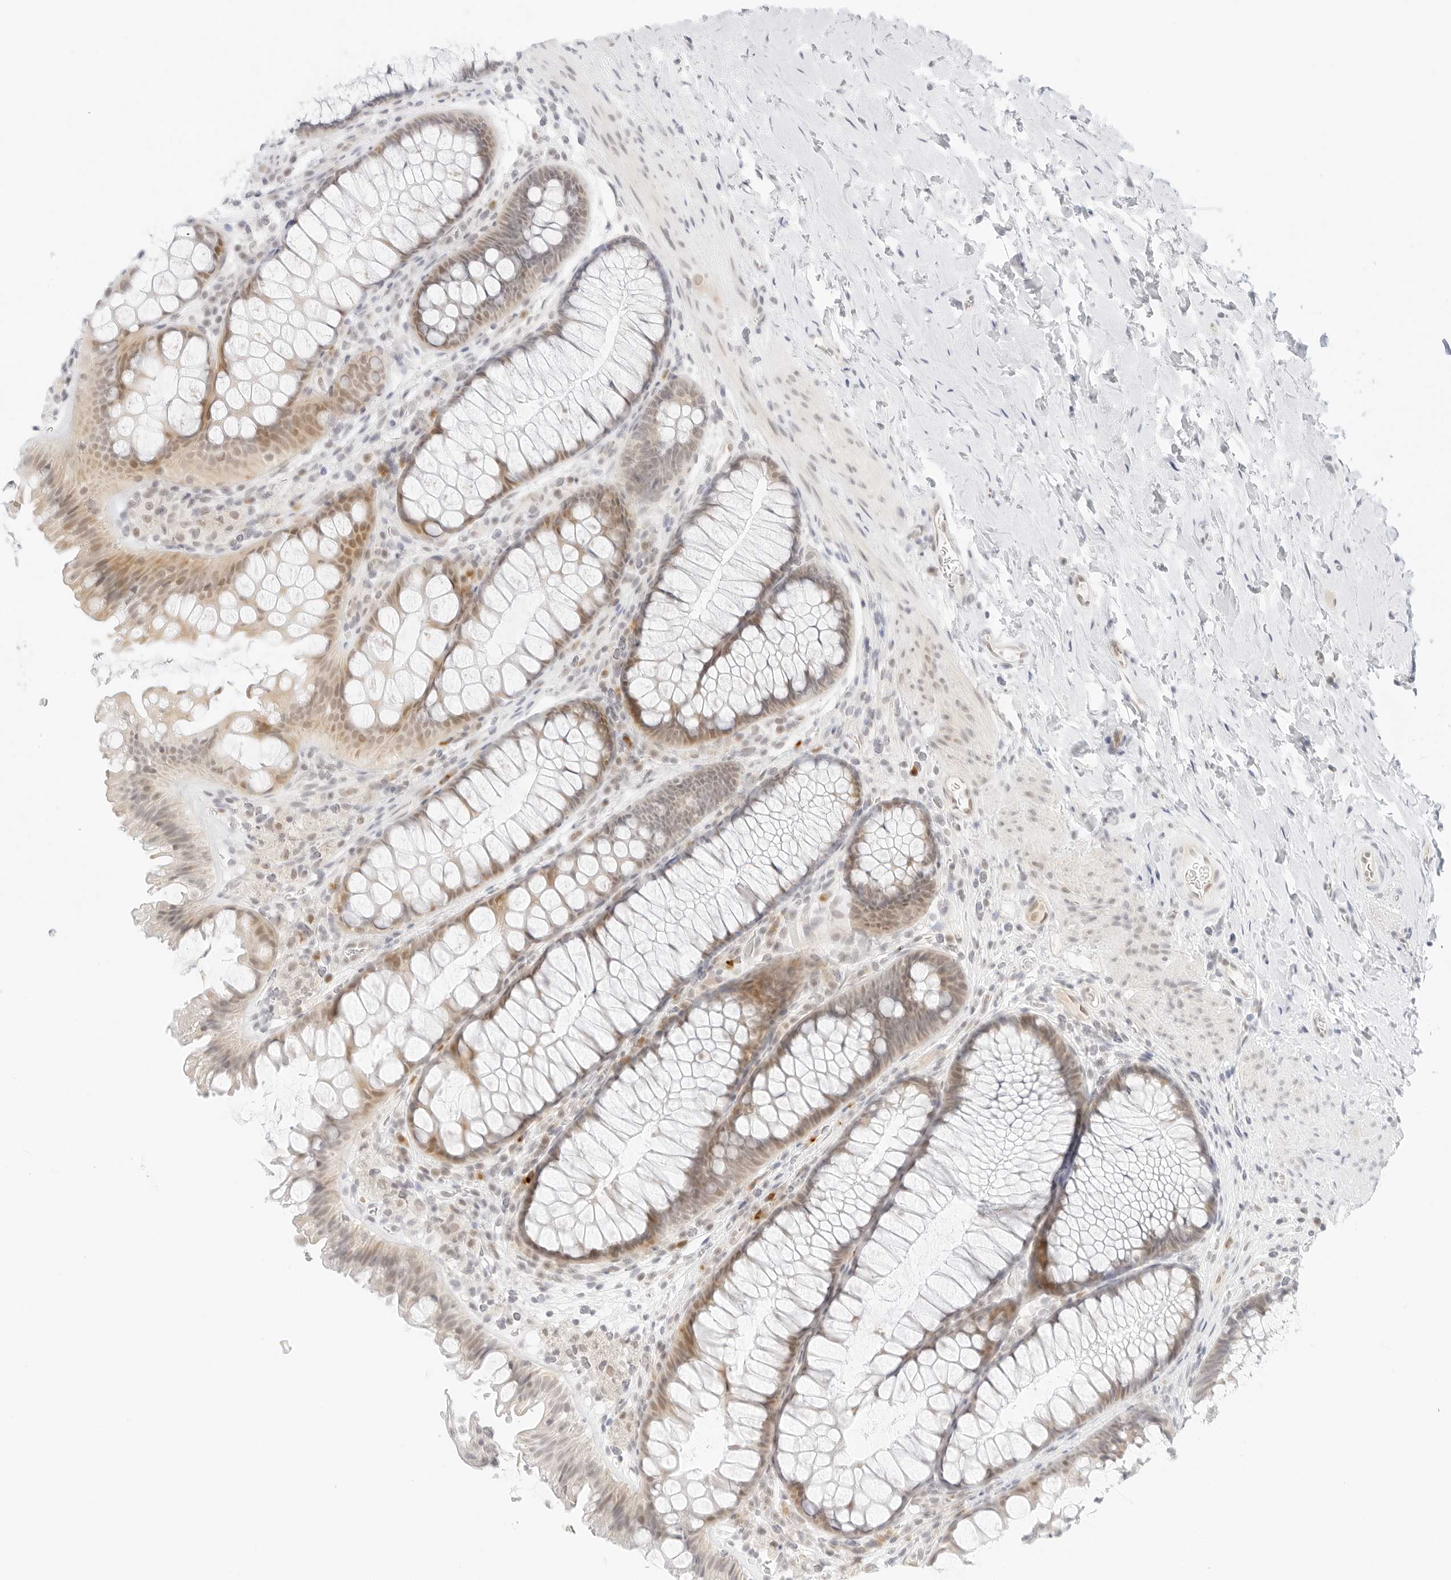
{"staining": {"intensity": "weak", "quantity": ">75%", "location": "nuclear"}, "tissue": "colon", "cell_type": "Endothelial cells", "image_type": "normal", "snomed": [{"axis": "morphology", "description": "Normal tissue, NOS"}, {"axis": "topography", "description": "Colon"}], "caption": "Protein staining reveals weak nuclear expression in approximately >75% of endothelial cells in benign colon. (Brightfield microscopy of DAB IHC at high magnification).", "gene": "POLR3C", "patient": {"sex": "female", "age": 62}}